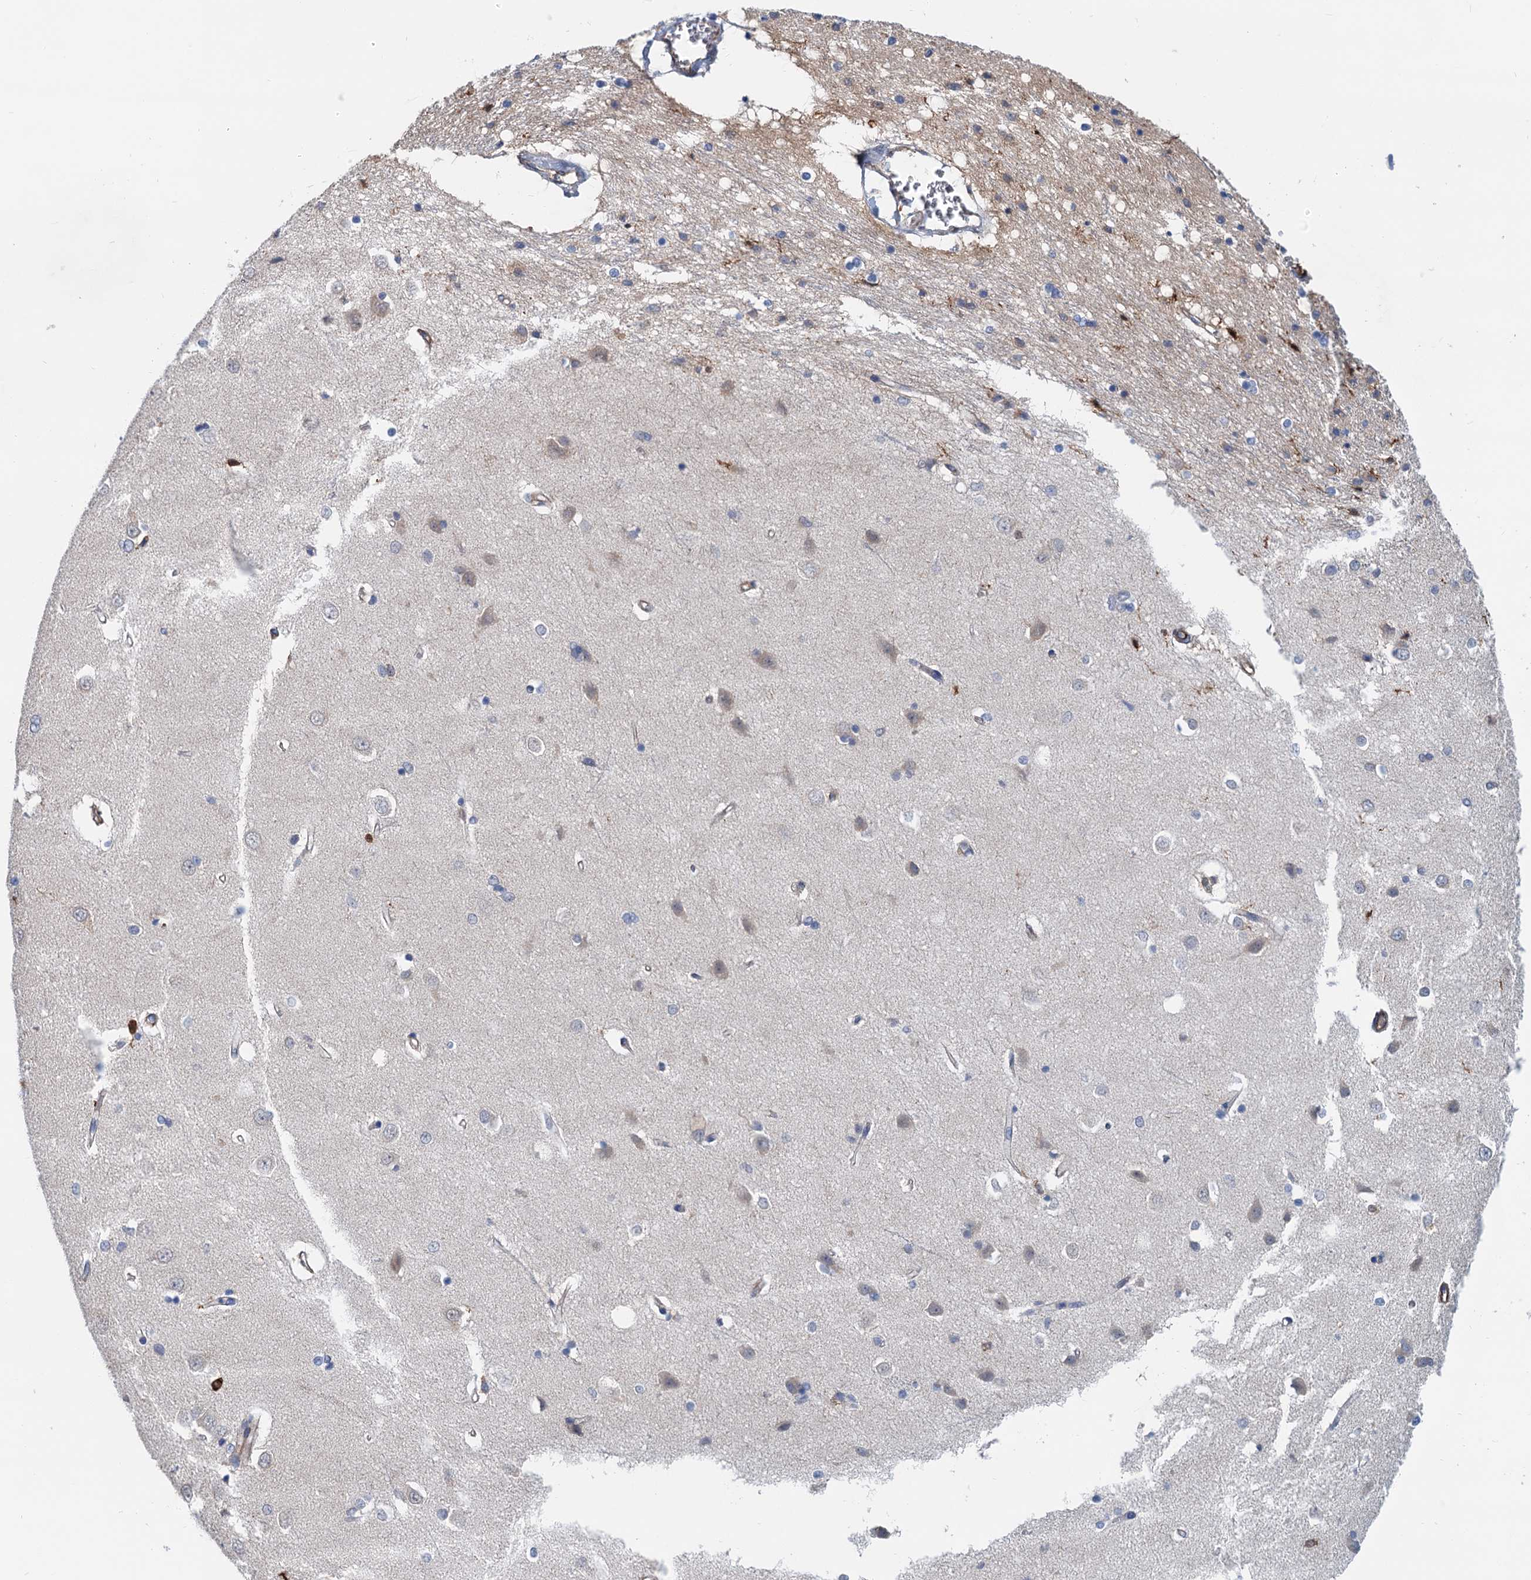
{"staining": {"intensity": "strong", "quantity": "<25%", "location": "cytoplasmic/membranous,nuclear"}, "tissue": "caudate", "cell_type": "Glial cells", "image_type": "normal", "snomed": [{"axis": "morphology", "description": "Normal tissue, NOS"}, {"axis": "topography", "description": "Lateral ventricle wall"}], "caption": "Normal caudate displays strong cytoplasmic/membranous,nuclear staining in approximately <25% of glial cells, visualized by immunohistochemistry. The protein of interest is shown in brown color, while the nuclei are stained blue.", "gene": "CSTPP1", "patient": {"sex": "male", "age": 37}}